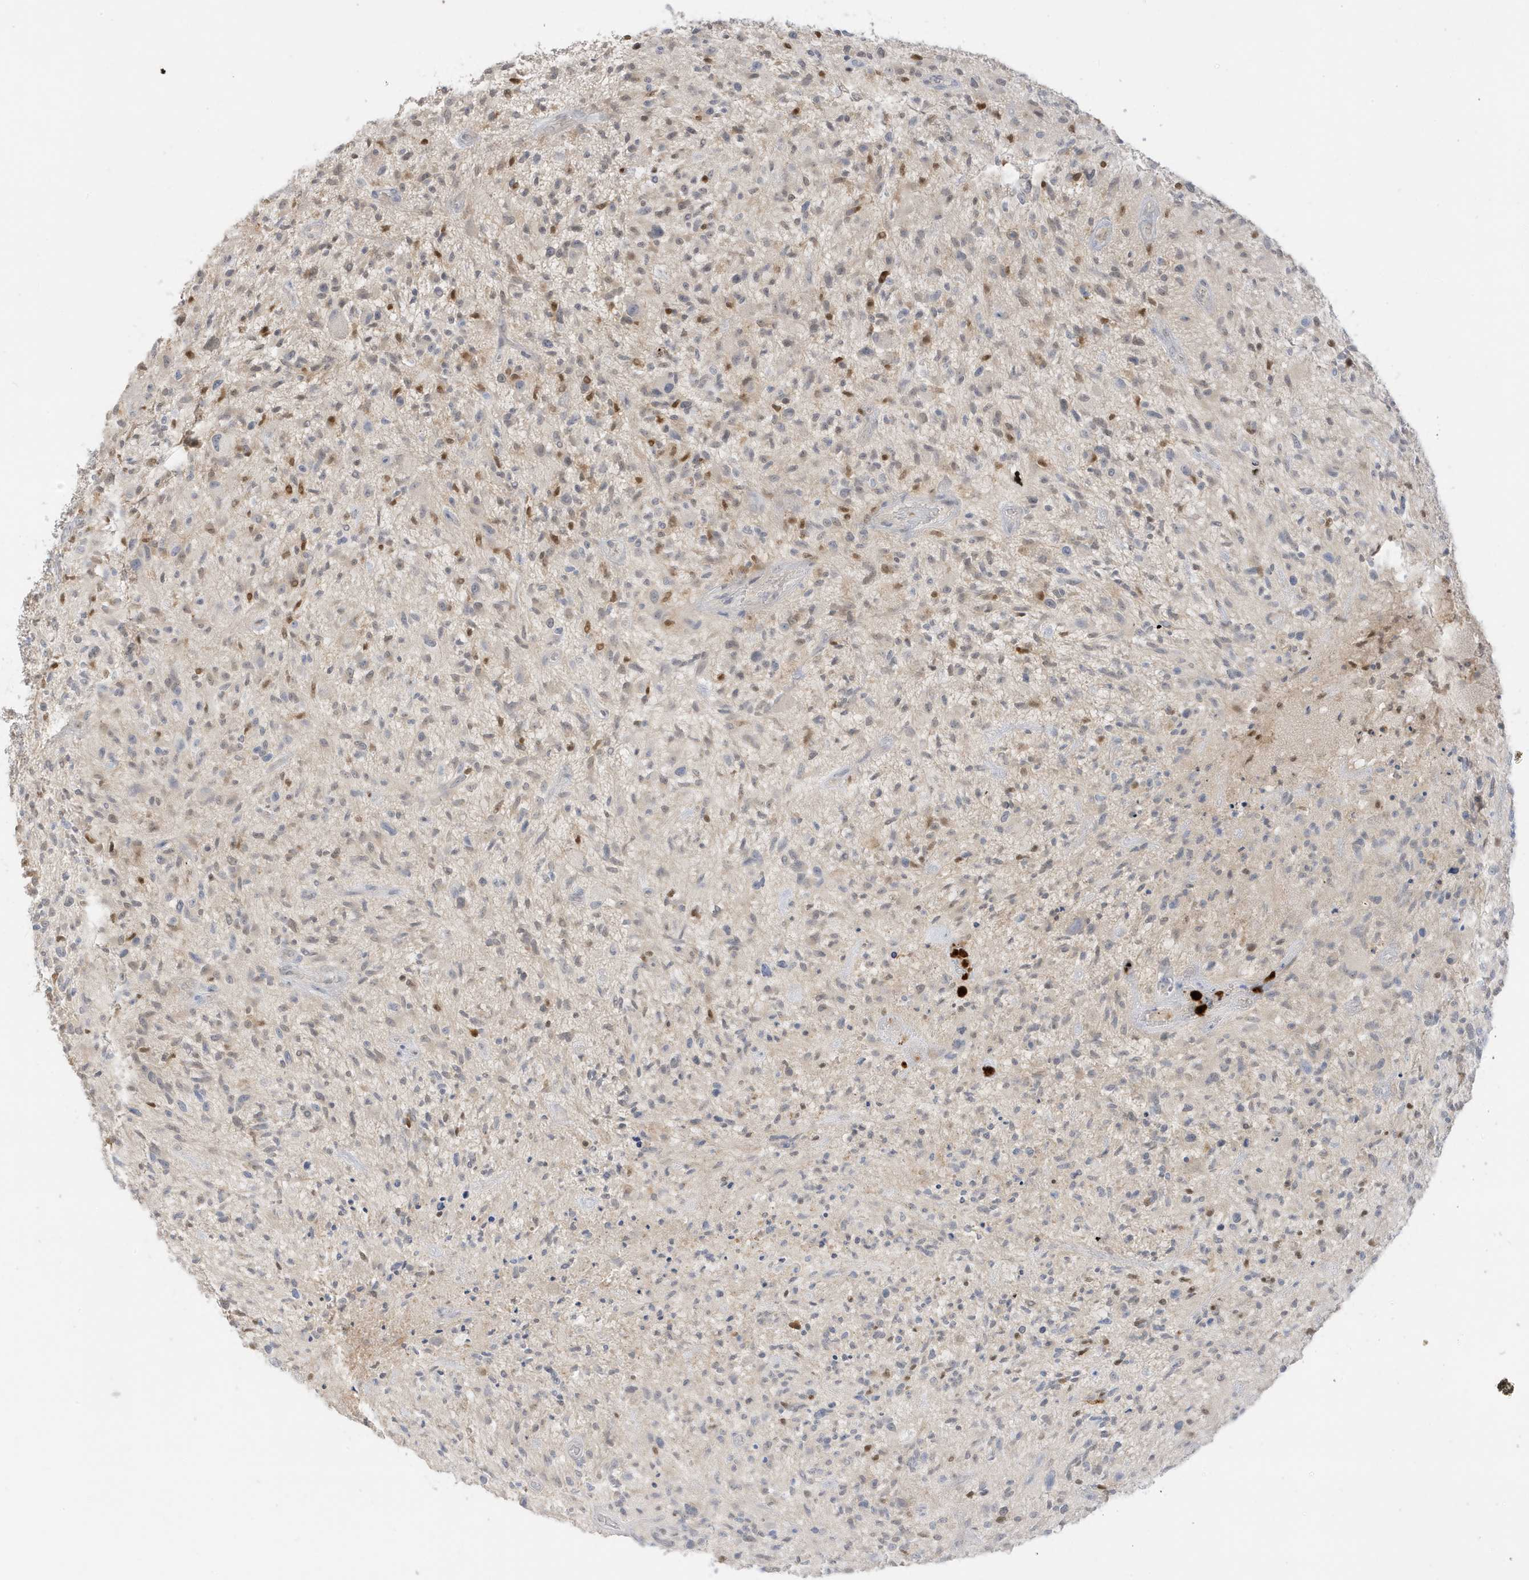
{"staining": {"intensity": "negative", "quantity": "none", "location": "none"}, "tissue": "glioma", "cell_type": "Tumor cells", "image_type": "cancer", "snomed": [{"axis": "morphology", "description": "Glioma, malignant, High grade"}, {"axis": "topography", "description": "Brain"}], "caption": "There is no significant positivity in tumor cells of glioma.", "gene": "GCA", "patient": {"sex": "male", "age": 47}}